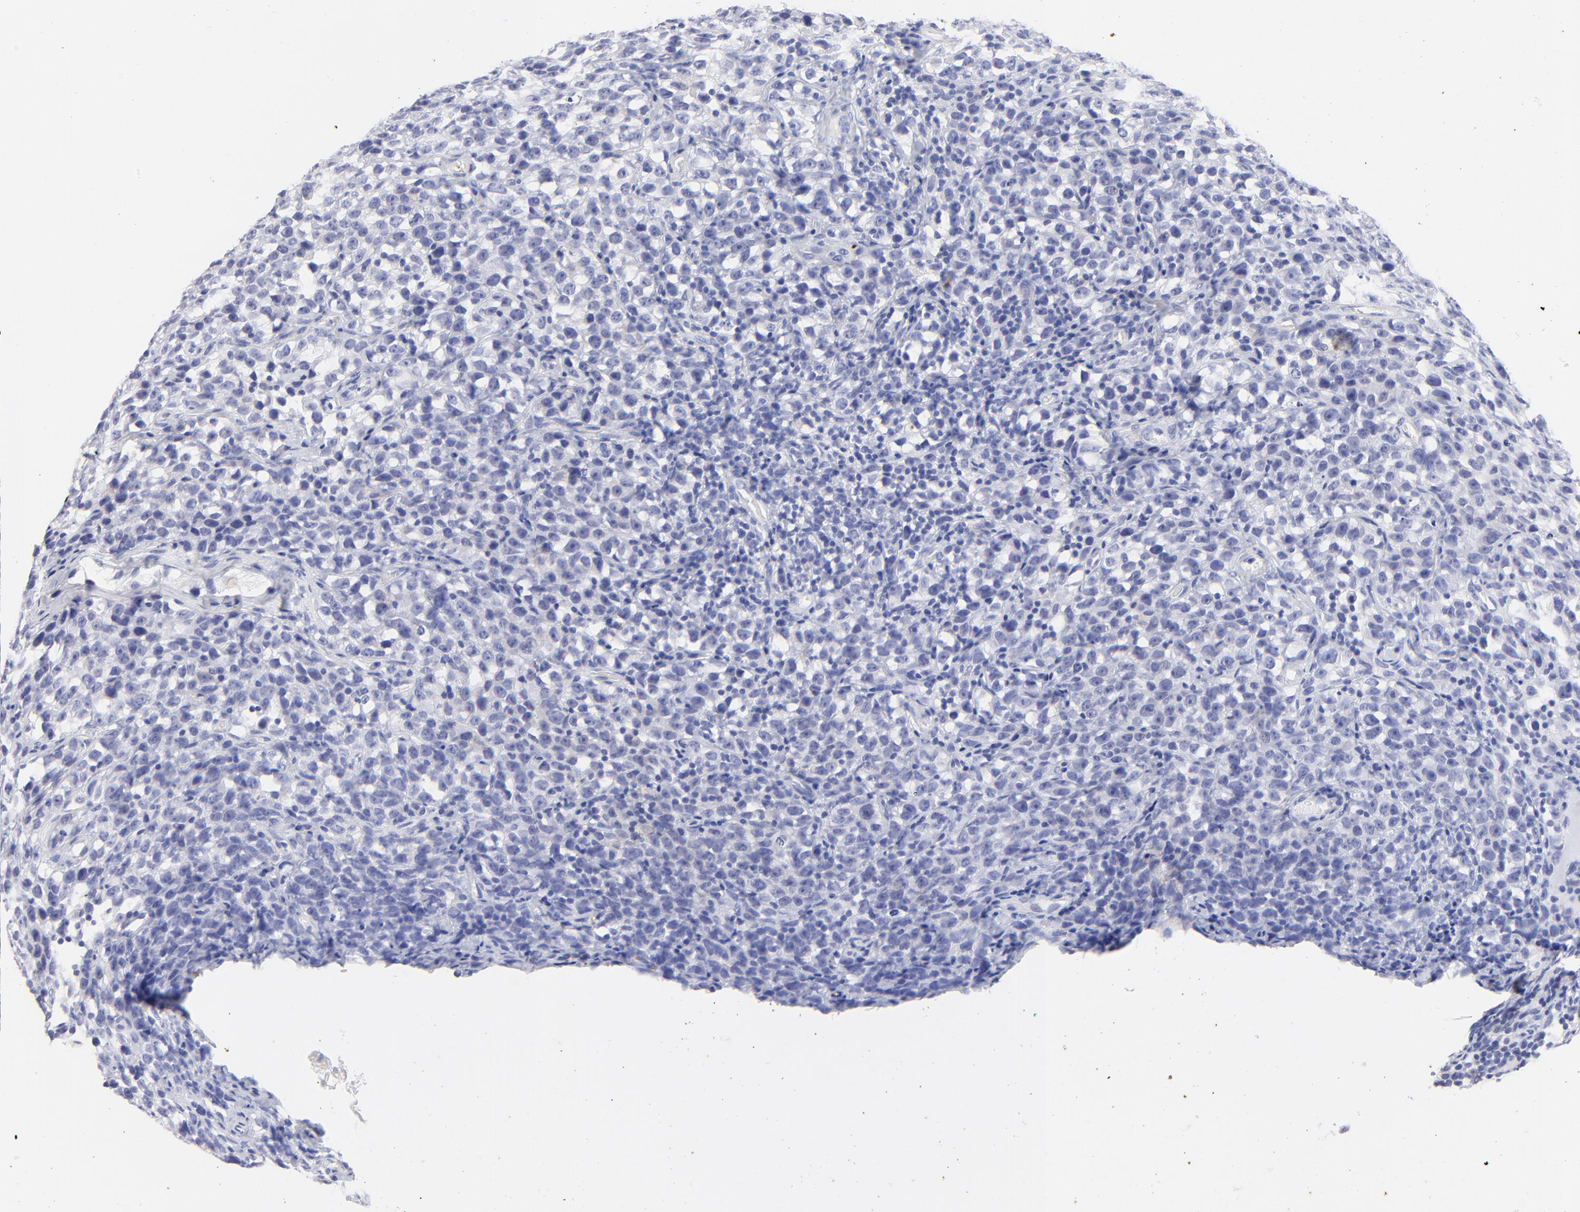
{"staining": {"intensity": "negative", "quantity": "none", "location": "none"}, "tissue": "testis cancer", "cell_type": "Tumor cells", "image_type": "cancer", "snomed": [{"axis": "morphology", "description": "Seminoma, NOS"}, {"axis": "topography", "description": "Testis"}], "caption": "Testis cancer was stained to show a protein in brown. There is no significant positivity in tumor cells. (DAB immunohistochemistry (IHC), high magnification).", "gene": "HORMAD2", "patient": {"sex": "male", "age": 25}}